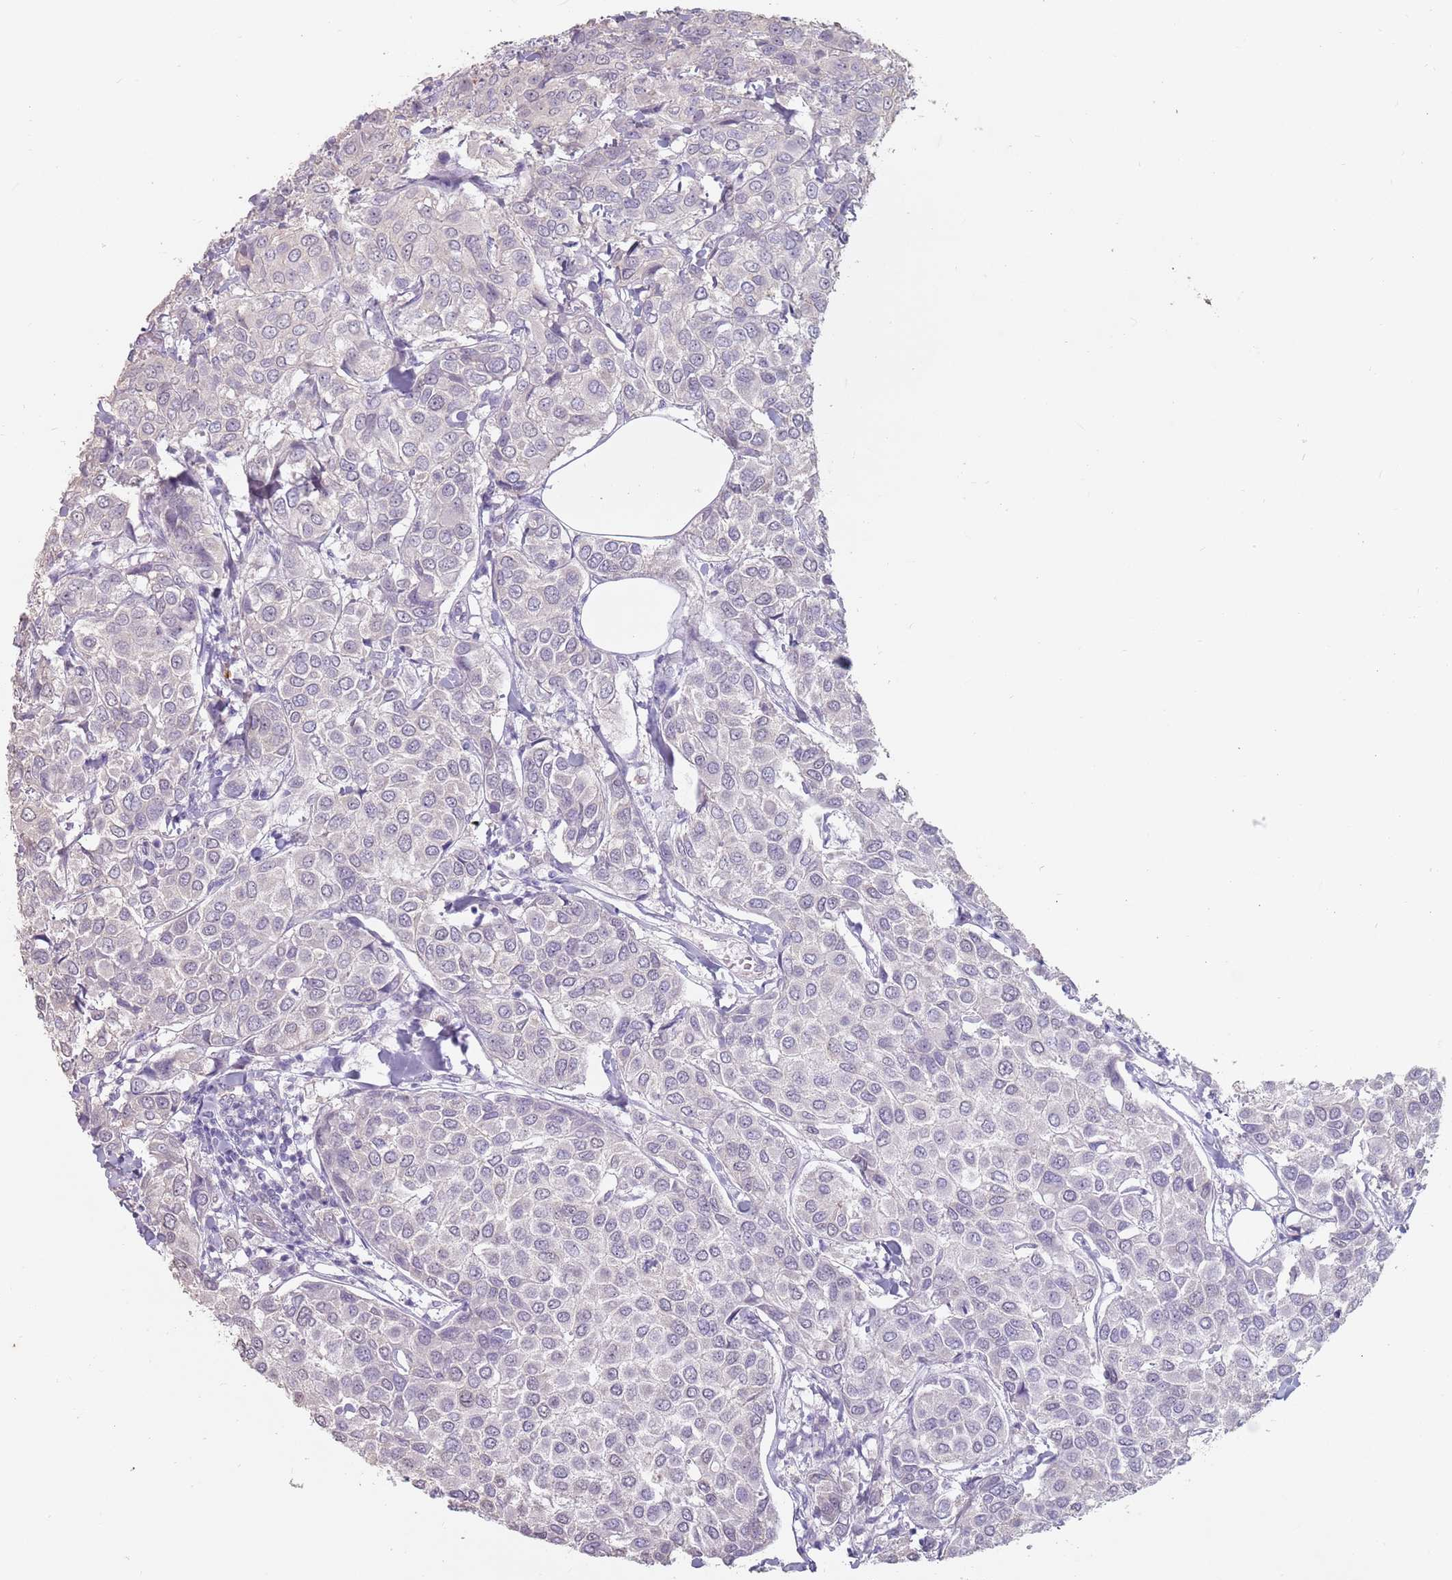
{"staining": {"intensity": "negative", "quantity": "none", "location": "none"}, "tissue": "breast cancer", "cell_type": "Tumor cells", "image_type": "cancer", "snomed": [{"axis": "morphology", "description": "Duct carcinoma"}, {"axis": "topography", "description": "Breast"}], "caption": "The image exhibits no staining of tumor cells in breast cancer.", "gene": "STYK1", "patient": {"sex": "female", "age": 55}}